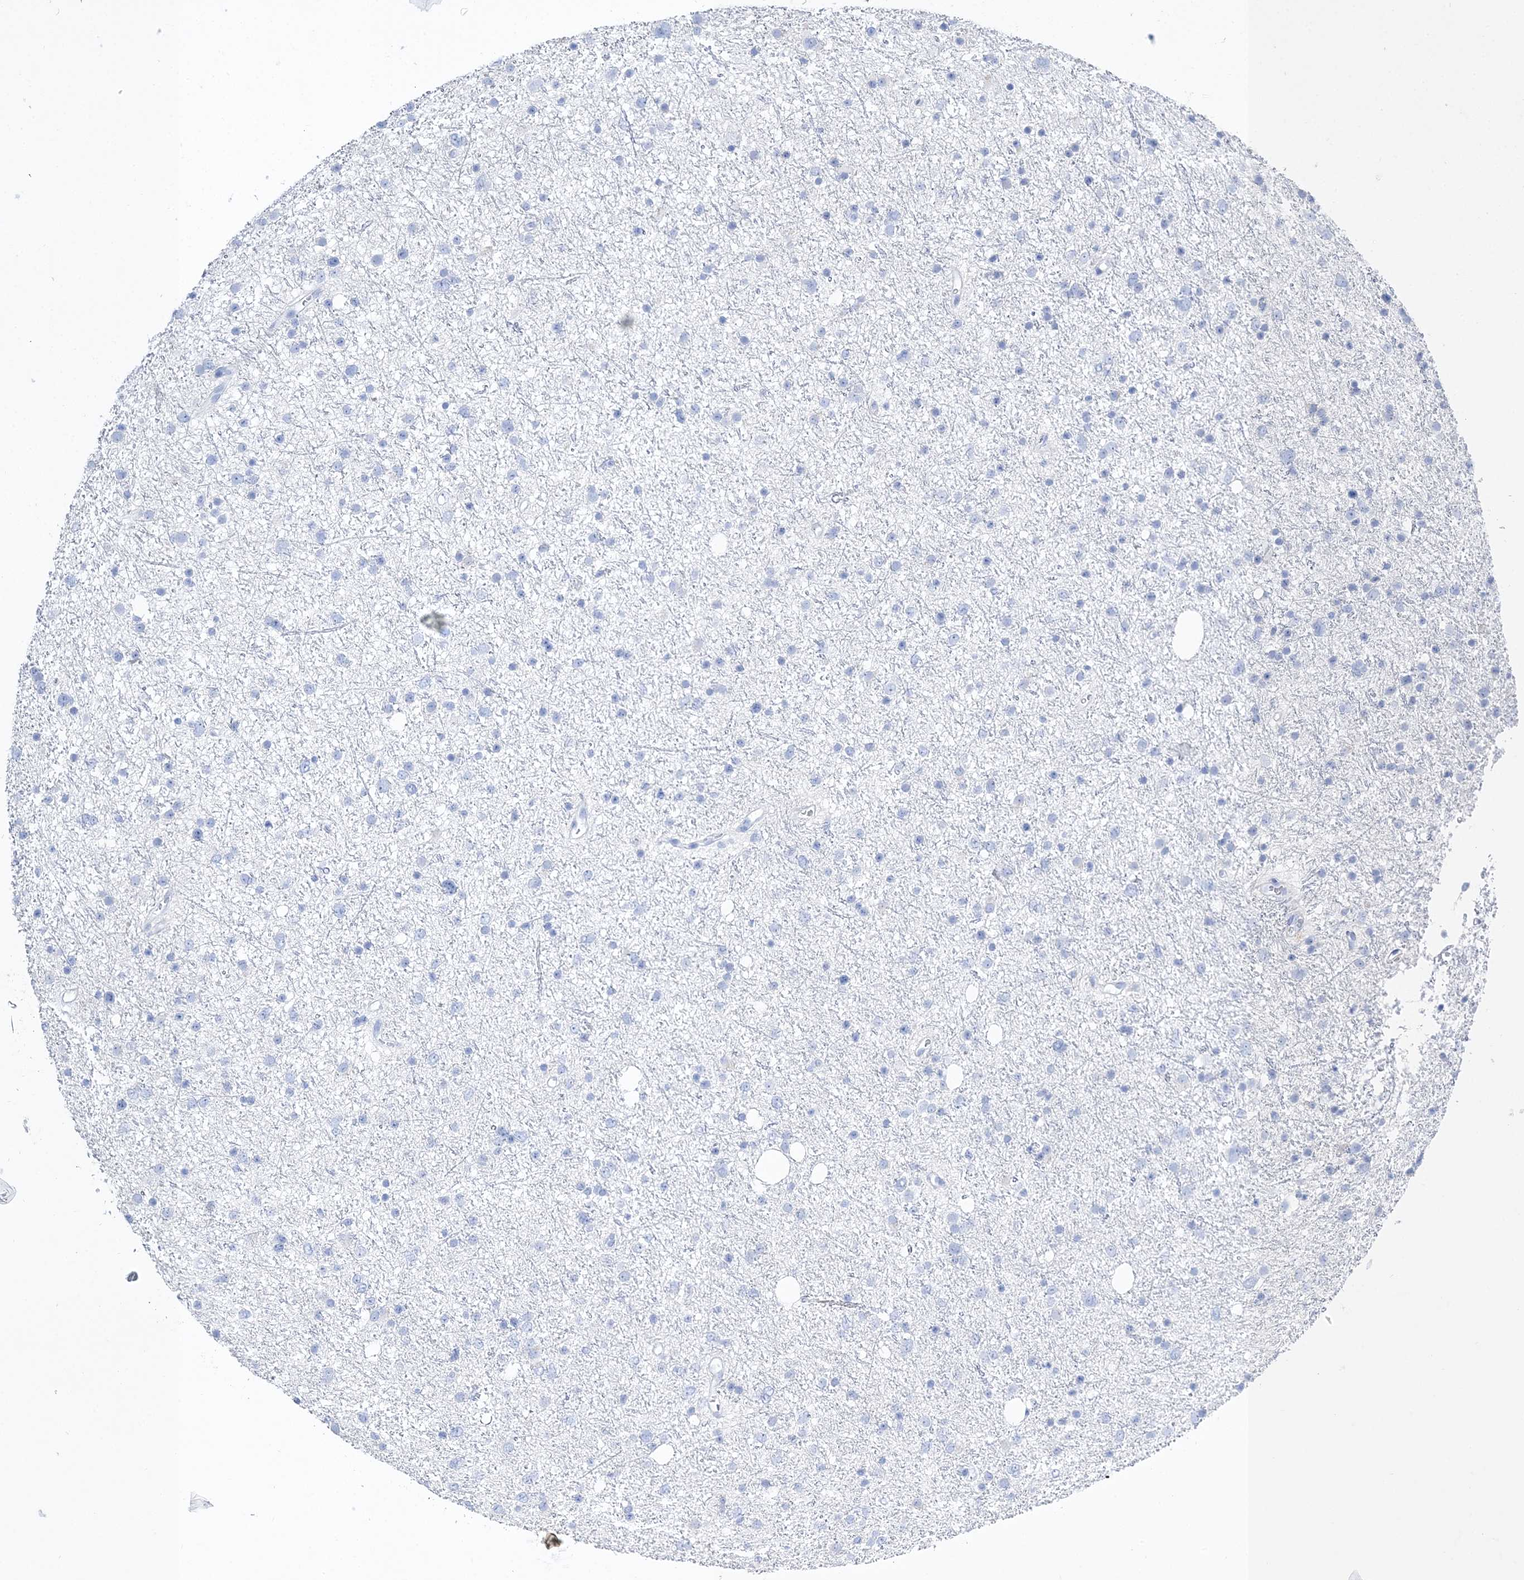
{"staining": {"intensity": "negative", "quantity": "none", "location": "none"}, "tissue": "glioma", "cell_type": "Tumor cells", "image_type": "cancer", "snomed": [{"axis": "morphology", "description": "Glioma, malignant, Low grade"}, {"axis": "topography", "description": "Cerebral cortex"}], "caption": "Tumor cells are negative for brown protein staining in low-grade glioma (malignant).", "gene": "TSPYL6", "patient": {"sex": "female", "age": 39}}